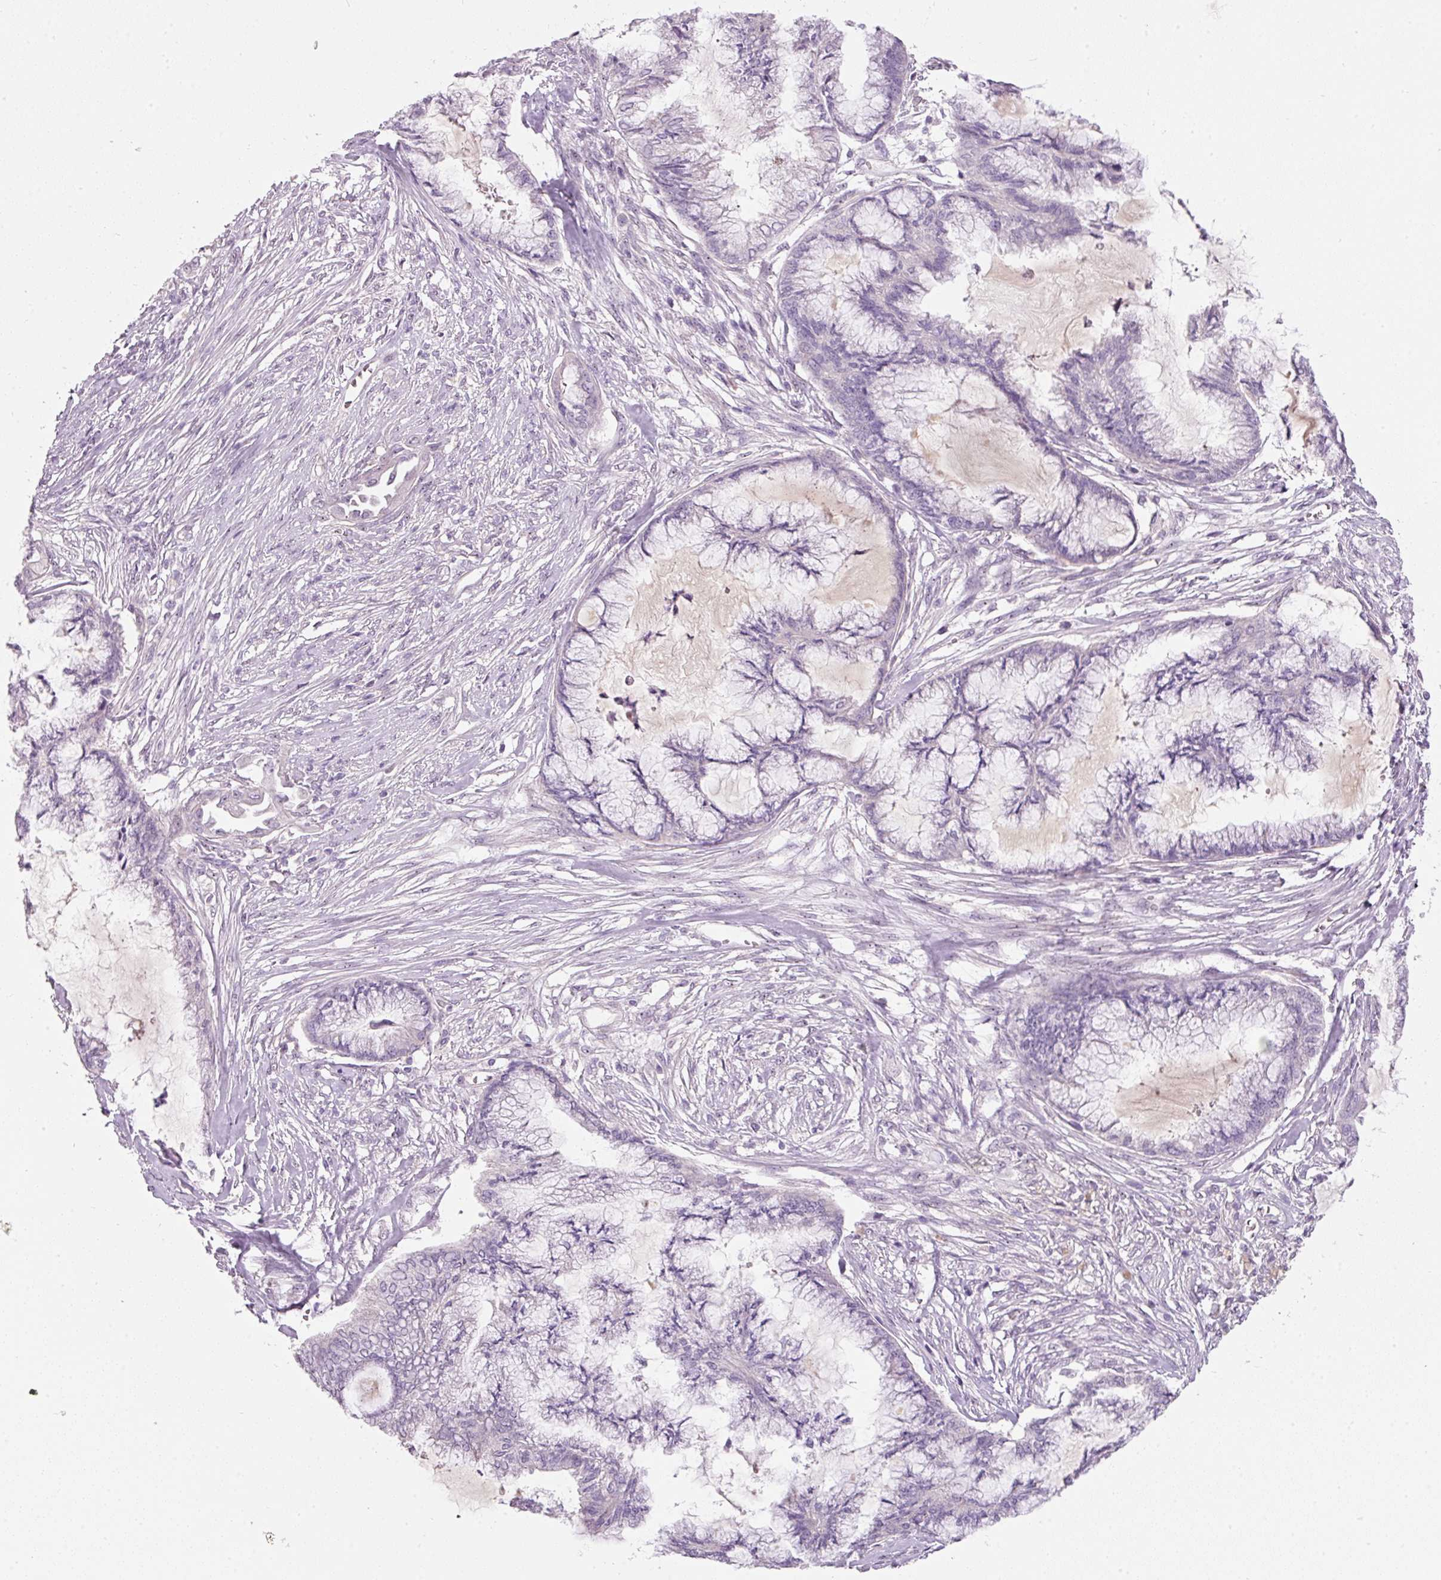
{"staining": {"intensity": "negative", "quantity": "none", "location": "none"}, "tissue": "endometrial cancer", "cell_type": "Tumor cells", "image_type": "cancer", "snomed": [{"axis": "morphology", "description": "Adenocarcinoma, NOS"}, {"axis": "topography", "description": "Endometrium"}], "caption": "This histopathology image is of endometrial cancer stained with IHC to label a protein in brown with the nuclei are counter-stained blue. There is no staining in tumor cells. The staining is performed using DAB brown chromogen with nuclei counter-stained in using hematoxylin.", "gene": "TMEM37", "patient": {"sex": "female", "age": 86}}